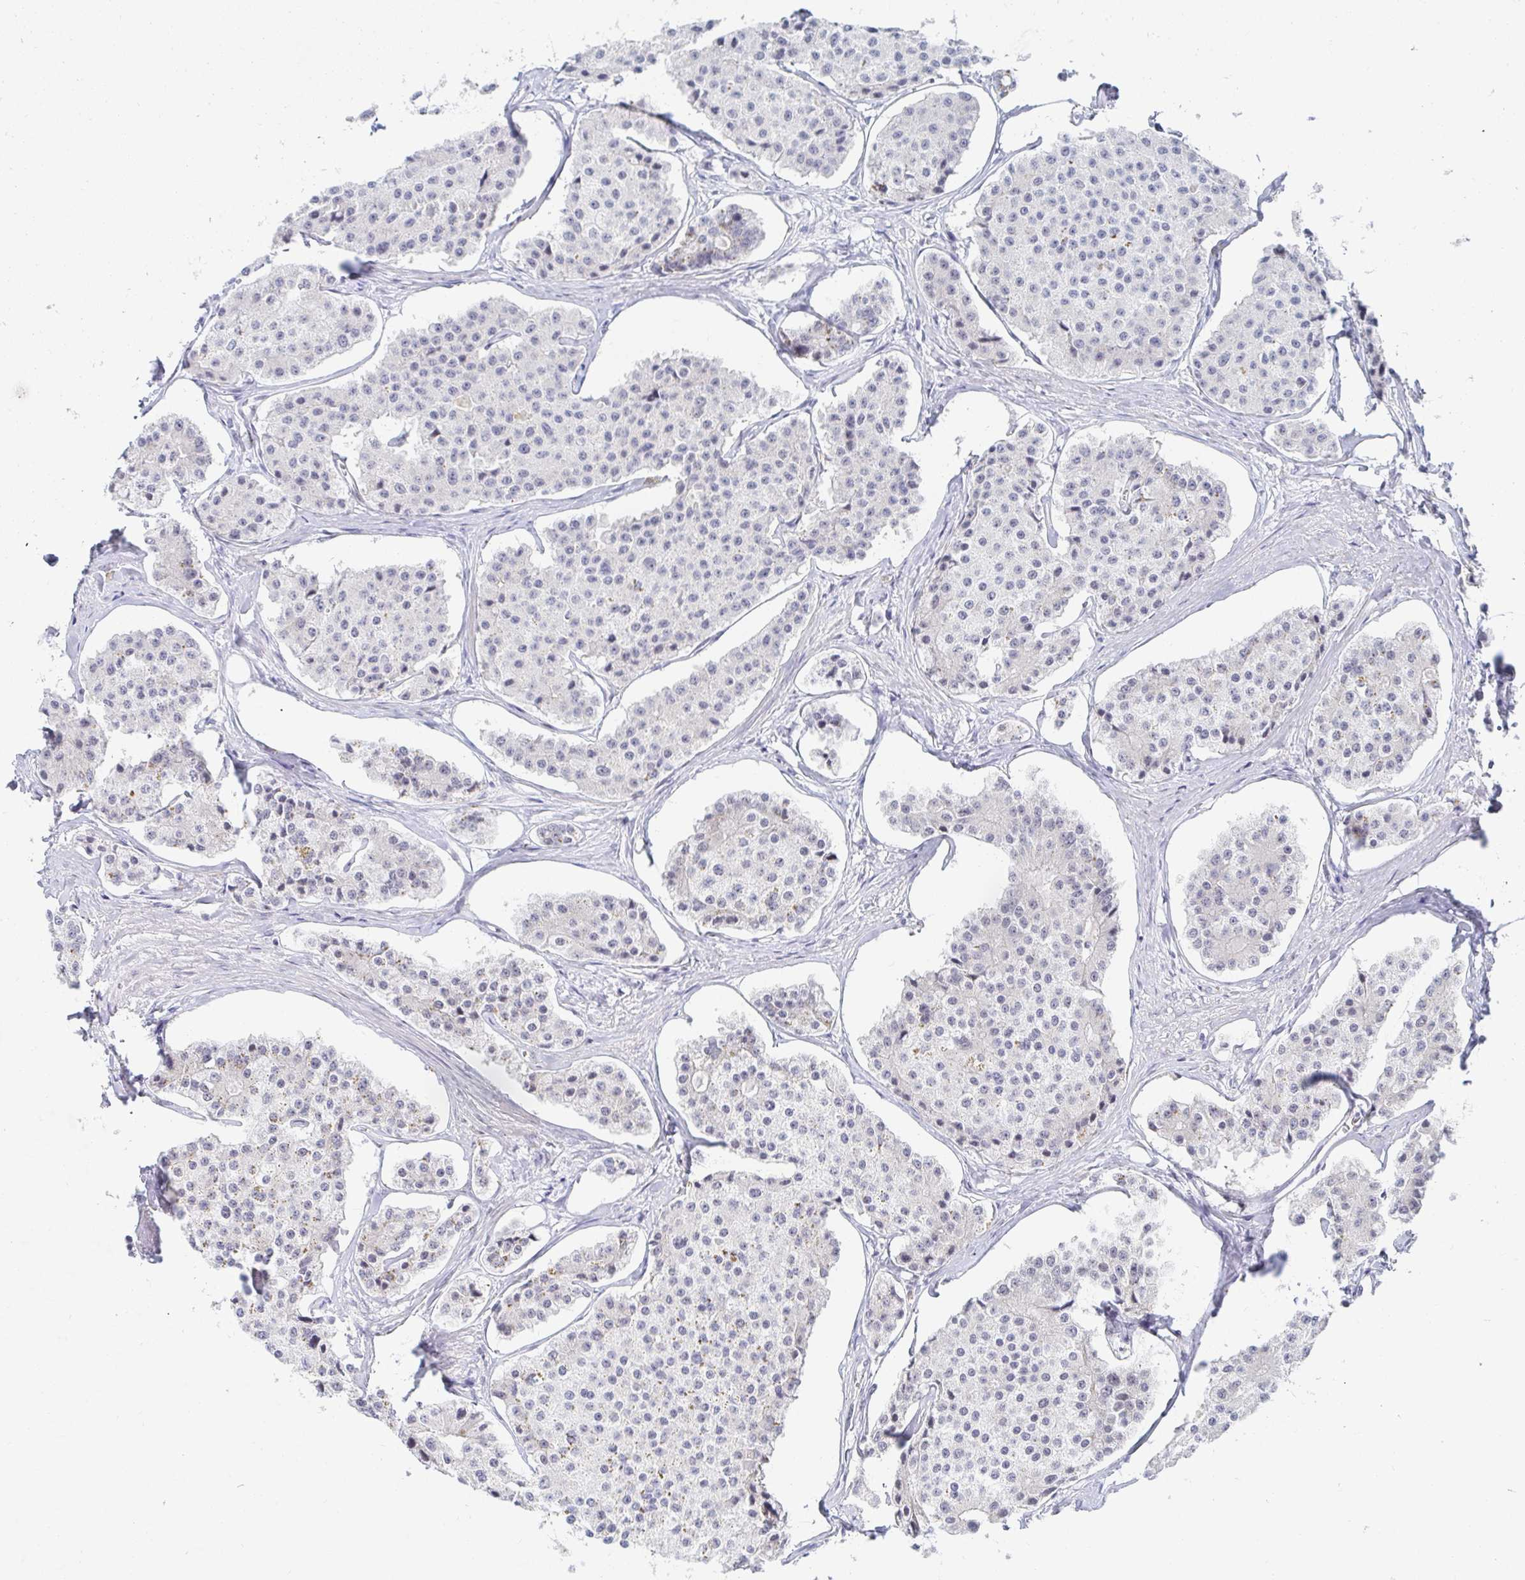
{"staining": {"intensity": "negative", "quantity": "none", "location": "none"}, "tissue": "carcinoid", "cell_type": "Tumor cells", "image_type": "cancer", "snomed": [{"axis": "morphology", "description": "Carcinoid, malignant, NOS"}, {"axis": "topography", "description": "Small intestine"}], "caption": "Protein analysis of carcinoid (malignant) reveals no significant positivity in tumor cells.", "gene": "COL28A1", "patient": {"sex": "female", "age": 65}}